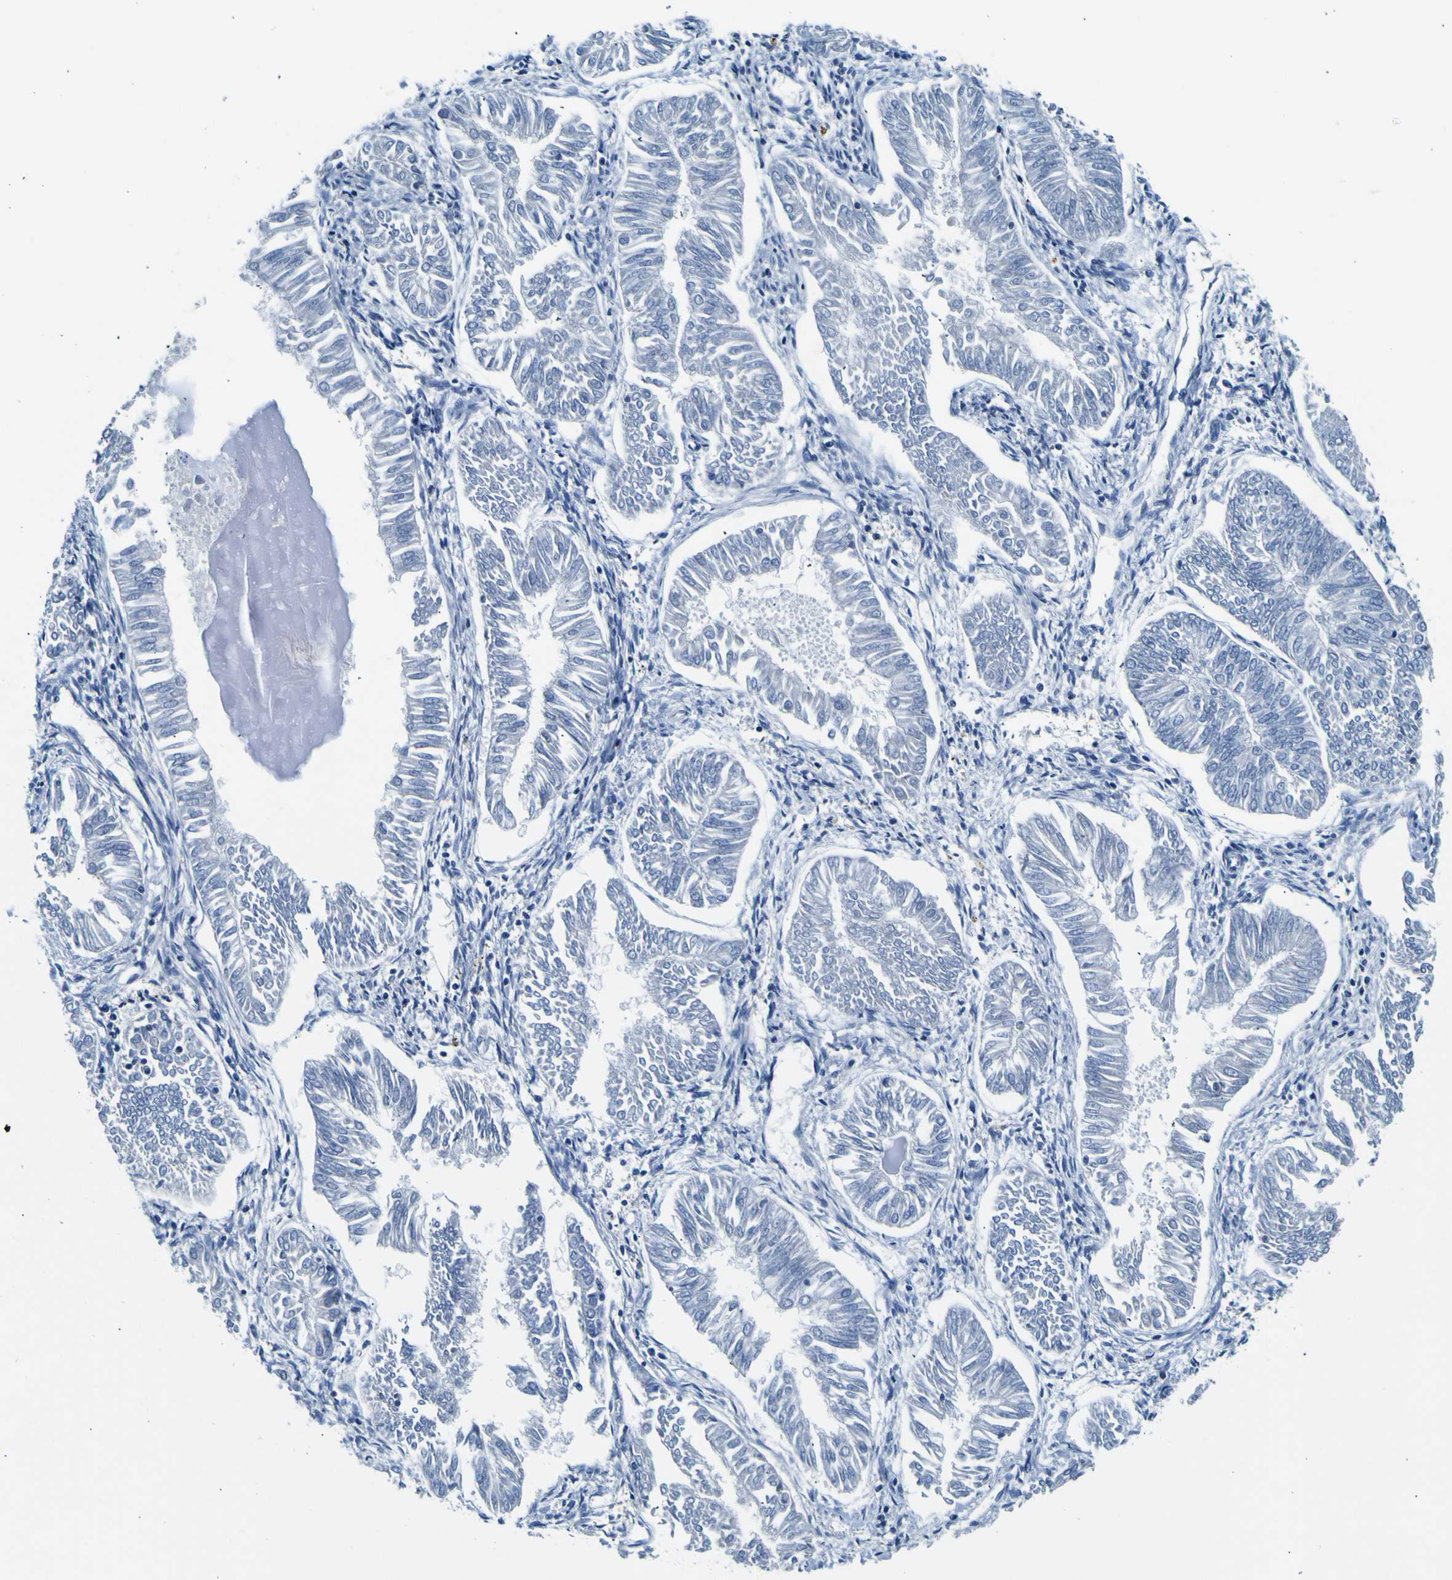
{"staining": {"intensity": "negative", "quantity": "none", "location": "none"}, "tissue": "endometrial cancer", "cell_type": "Tumor cells", "image_type": "cancer", "snomed": [{"axis": "morphology", "description": "Adenocarcinoma, NOS"}, {"axis": "topography", "description": "Endometrium"}], "caption": "IHC of human endometrial cancer demonstrates no staining in tumor cells.", "gene": "ADGRA2", "patient": {"sex": "female", "age": 53}}